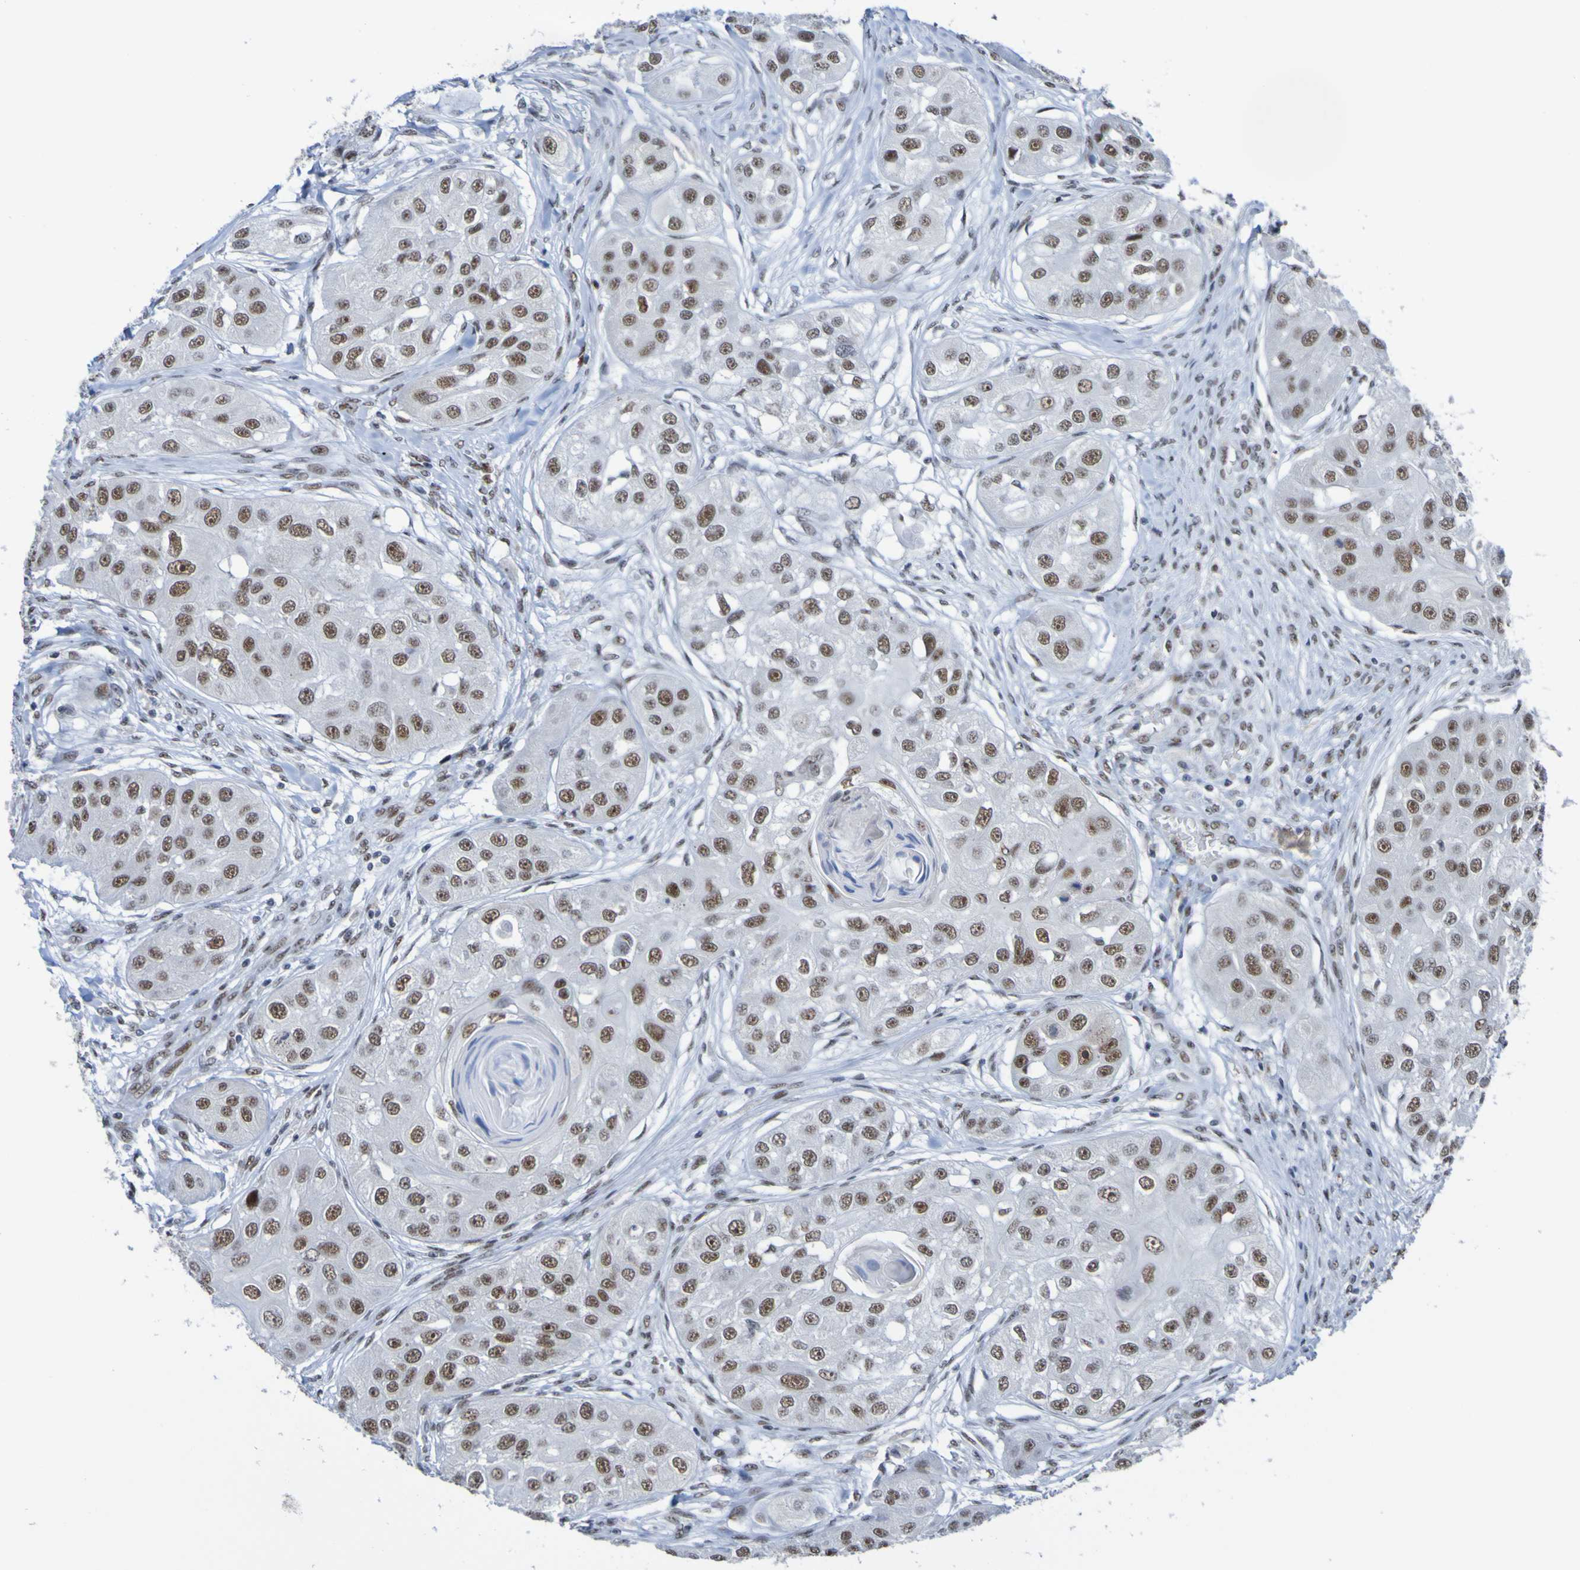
{"staining": {"intensity": "moderate", "quantity": "25%-75%", "location": "nuclear"}, "tissue": "head and neck cancer", "cell_type": "Tumor cells", "image_type": "cancer", "snomed": [{"axis": "morphology", "description": "Normal tissue, NOS"}, {"axis": "morphology", "description": "Squamous cell carcinoma, NOS"}, {"axis": "topography", "description": "Skeletal muscle"}, {"axis": "topography", "description": "Head-Neck"}], "caption": "Immunohistochemical staining of head and neck cancer (squamous cell carcinoma) reveals moderate nuclear protein positivity in approximately 25%-75% of tumor cells.", "gene": "CDC5L", "patient": {"sex": "male", "age": 51}}